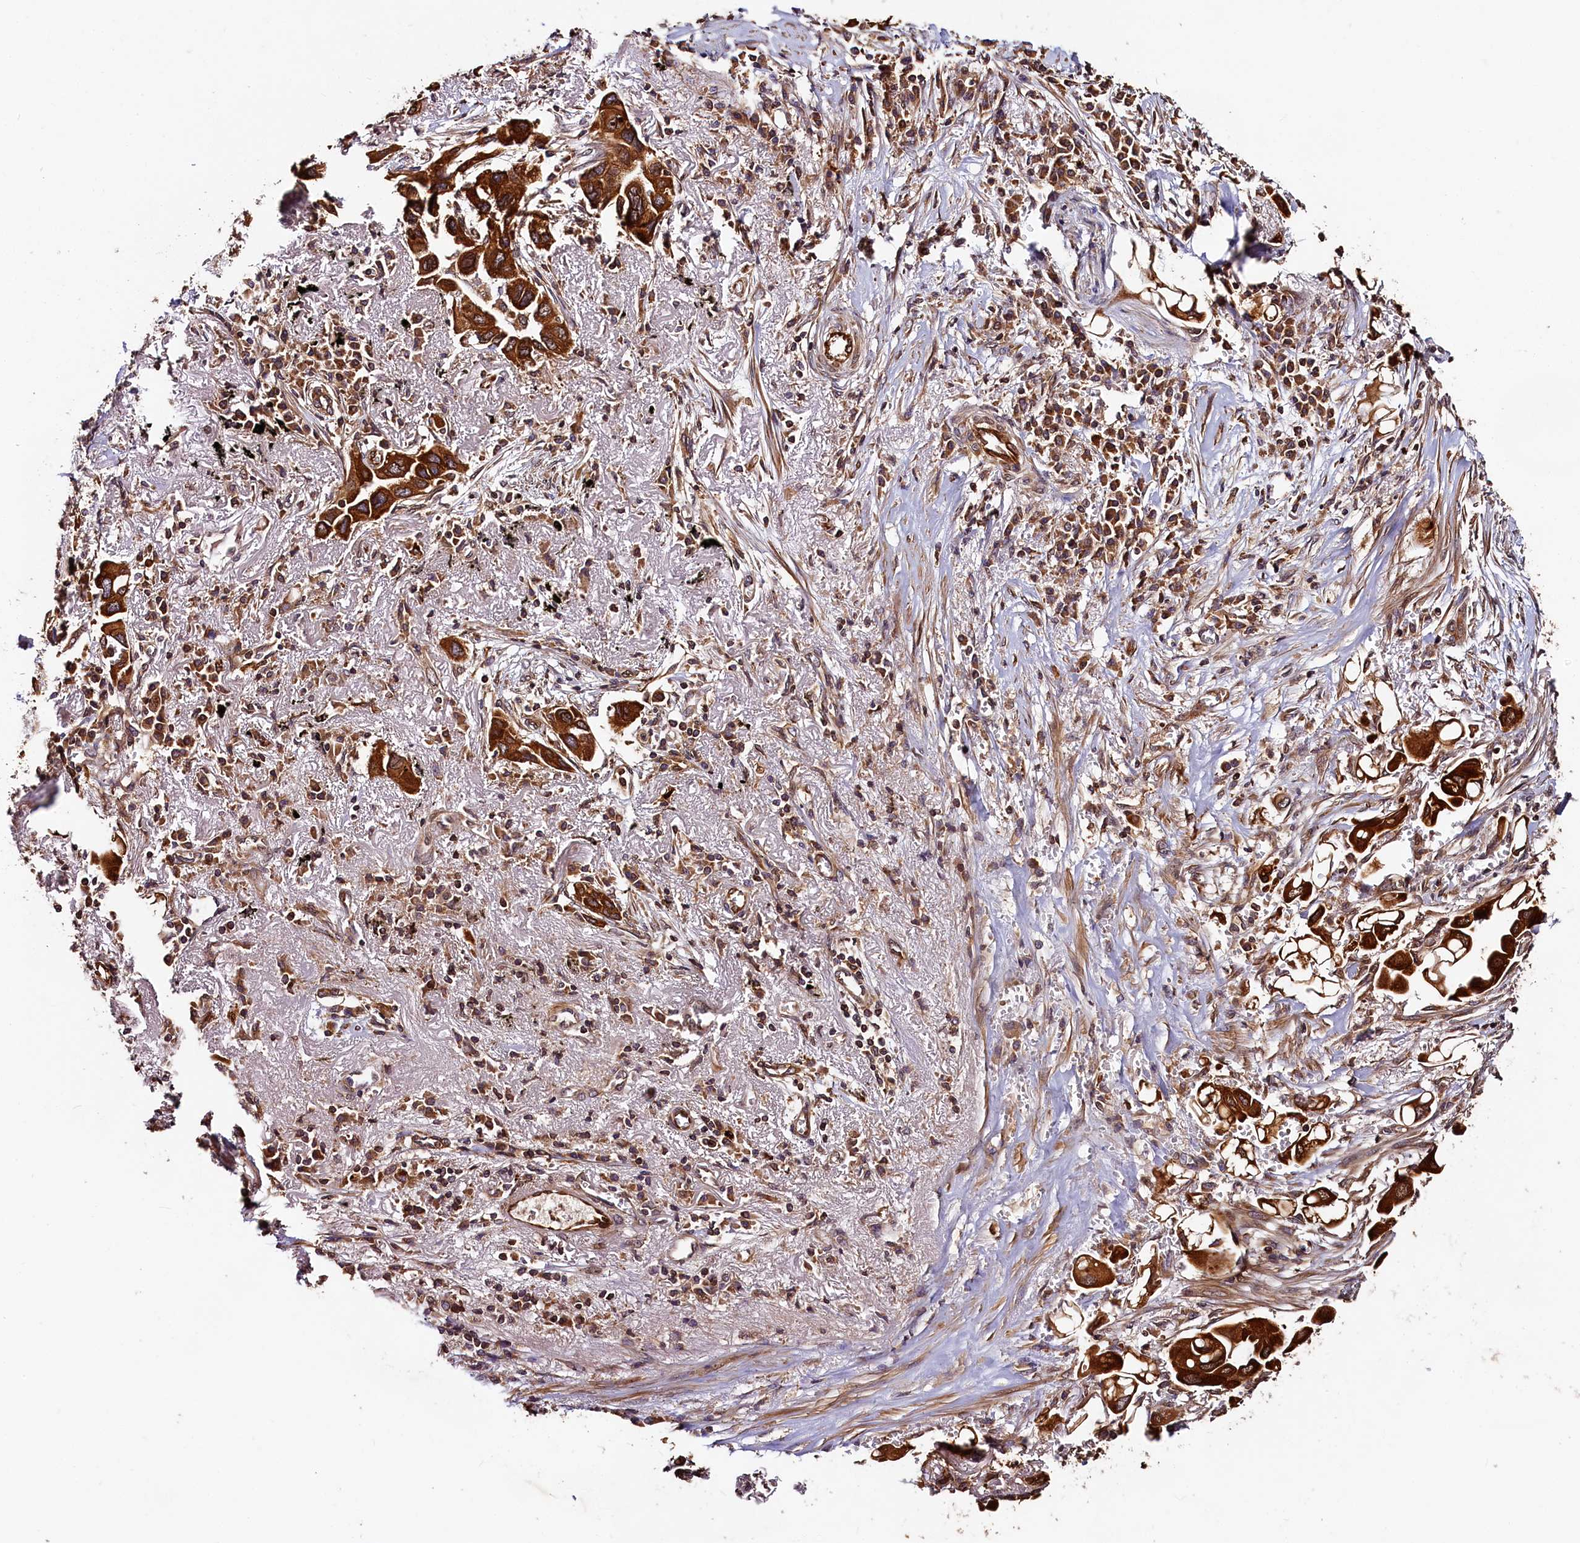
{"staining": {"intensity": "strong", "quantity": ">75%", "location": "cytoplasmic/membranous"}, "tissue": "lung cancer", "cell_type": "Tumor cells", "image_type": "cancer", "snomed": [{"axis": "morphology", "description": "Adenocarcinoma, NOS"}, {"axis": "topography", "description": "Lung"}], "caption": "Lung adenocarcinoma tissue demonstrates strong cytoplasmic/membranous positivity in approximately >75% of tumor cells, visualized by immunohistochemistry. The protein is shown in brown color, while the nuclei are stained blue.", "gene": "HMOX2", "patient": {"sex": "female", "age": 76}}